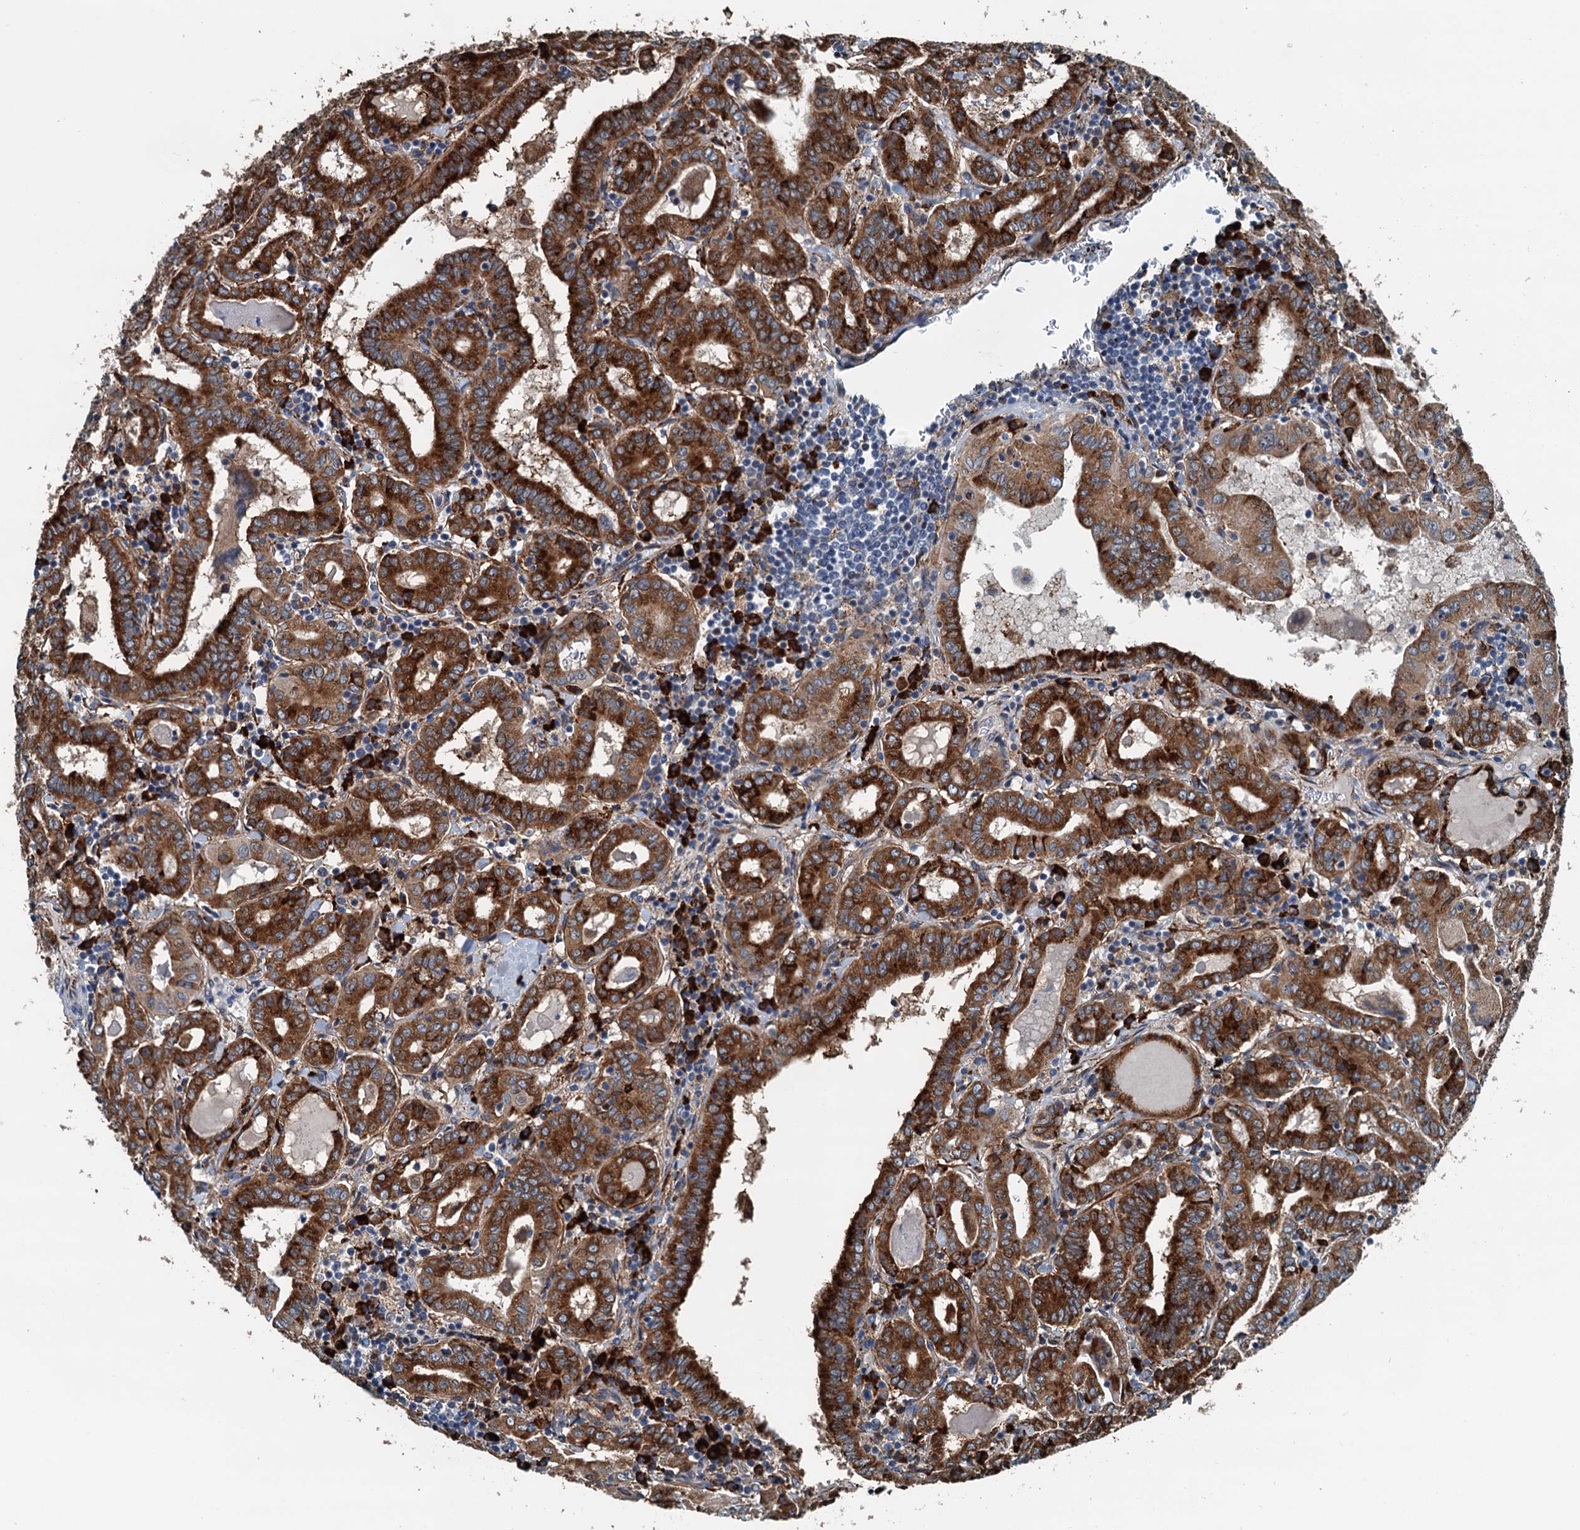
{"staining": {"intensity": "strong", "quantity": ">75%", "location": "cytoplasmic/membranous"}, "tissue": "thyroid cancer", "cell_type": "Tumor cells", "image_type": "cancer", "snomed": [{"axis": "morphology", "description": "Papillary adenocarcinoma, NOS"}, {"axis": "topography", "description": "Thyroid gland"}], "caption": "Tumor cells exhibit high levels of strong cytoplasmic/membranous positivity in approximately >75% of cells in human thyroid cancer (papillary adenocarcinoma). (IHC, brightfield microscopy, high magnification).", "gene": "TAMALIN", "patient": {"sex": "female", "age": 72}}